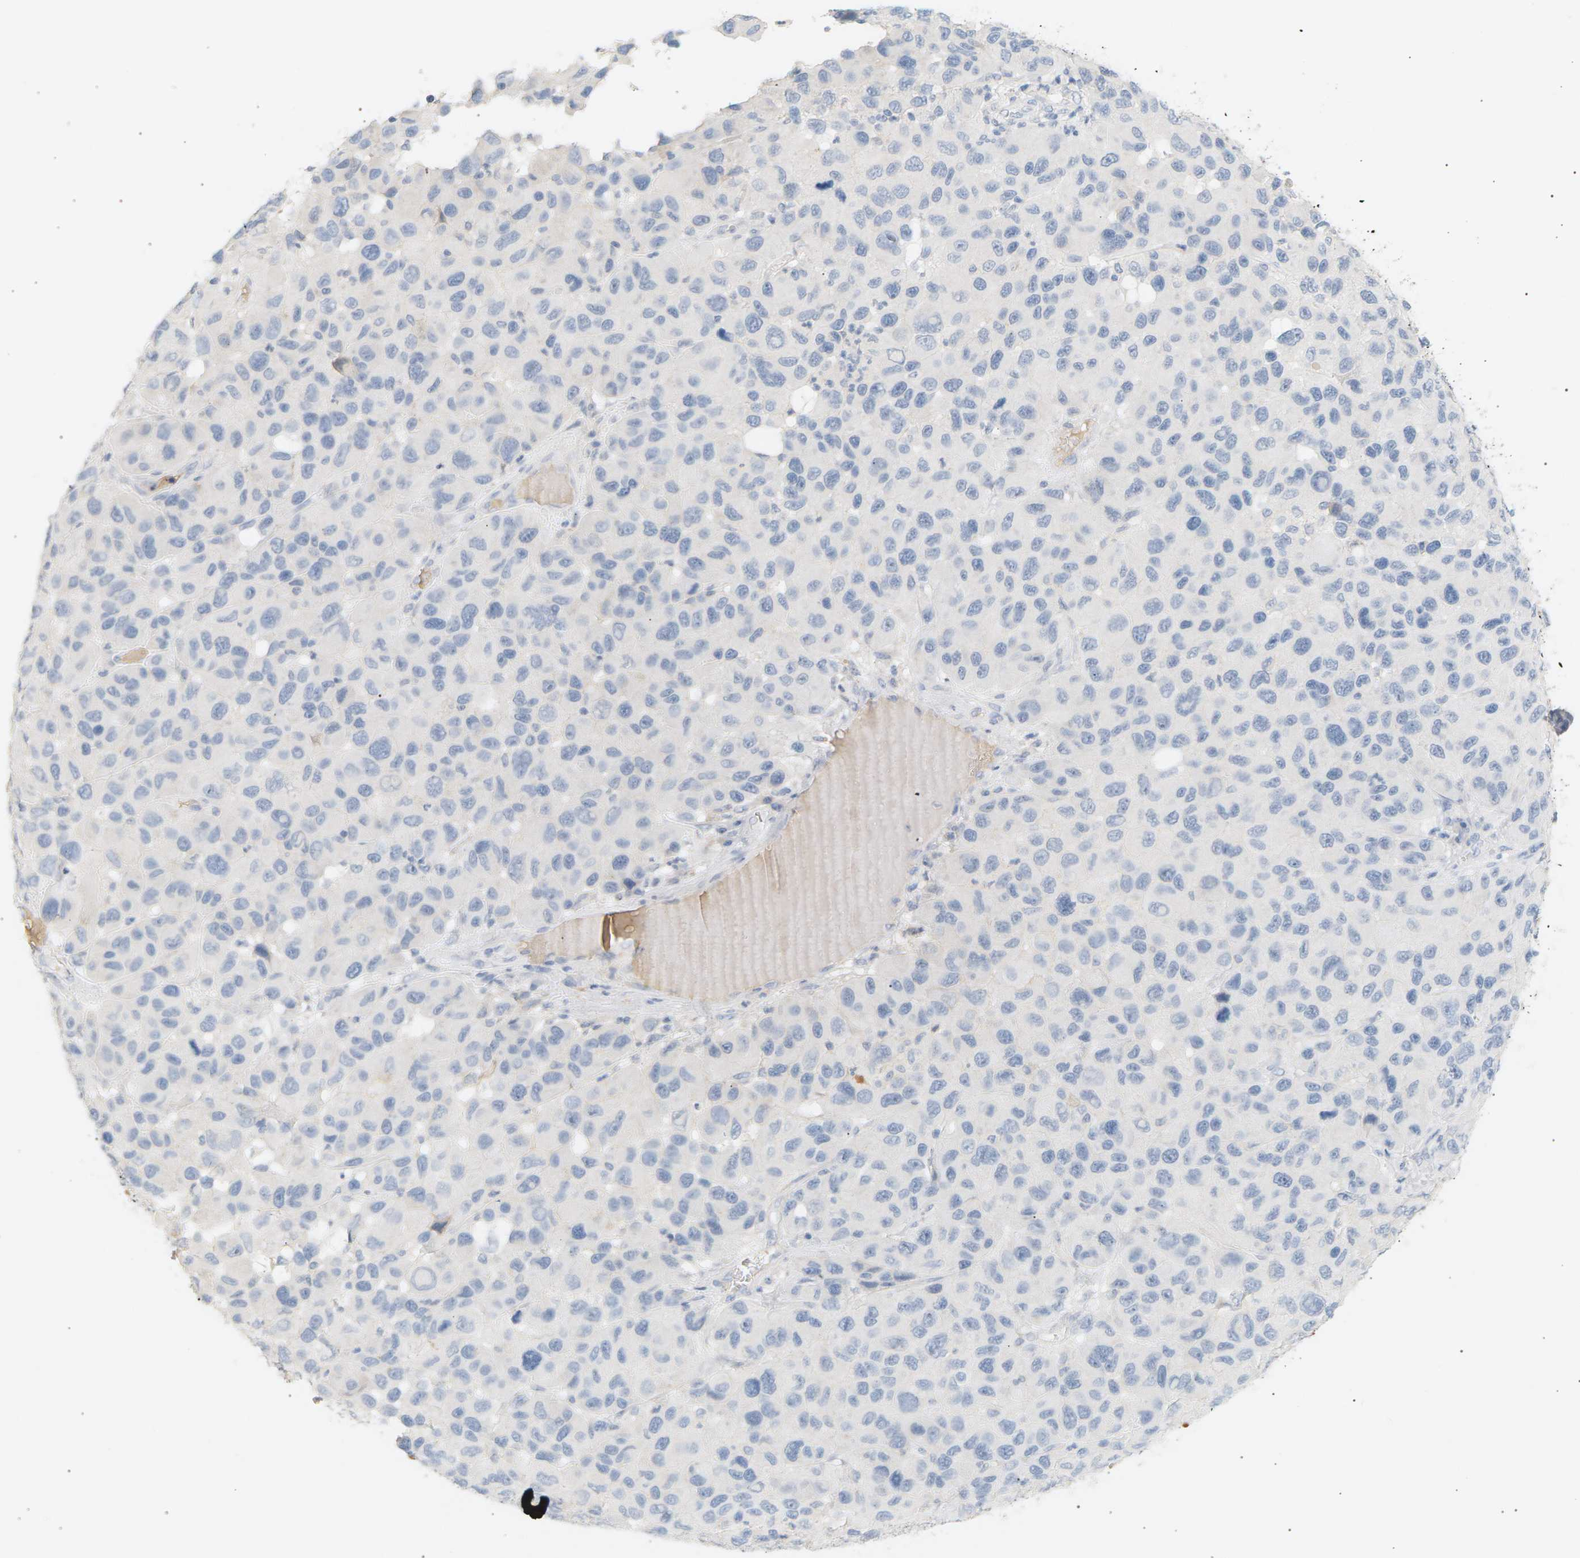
{"staining": {"intensity": "negative", "quantity": "none", "location": "none"}, "tissue": "melanoma", "cell_type": "Tumor cells", "image_type": "cancer", "snomed": [{"axis": "morphology", "description": "Malignant melanoma, NOS"}, {"axis": "topography", "description": "Skin"}], "caption": "Tumor cells are negative for protein expression in human malignant melanoma.", "gene": "CLU", "patient": {"sex": "male", "age": 53}}